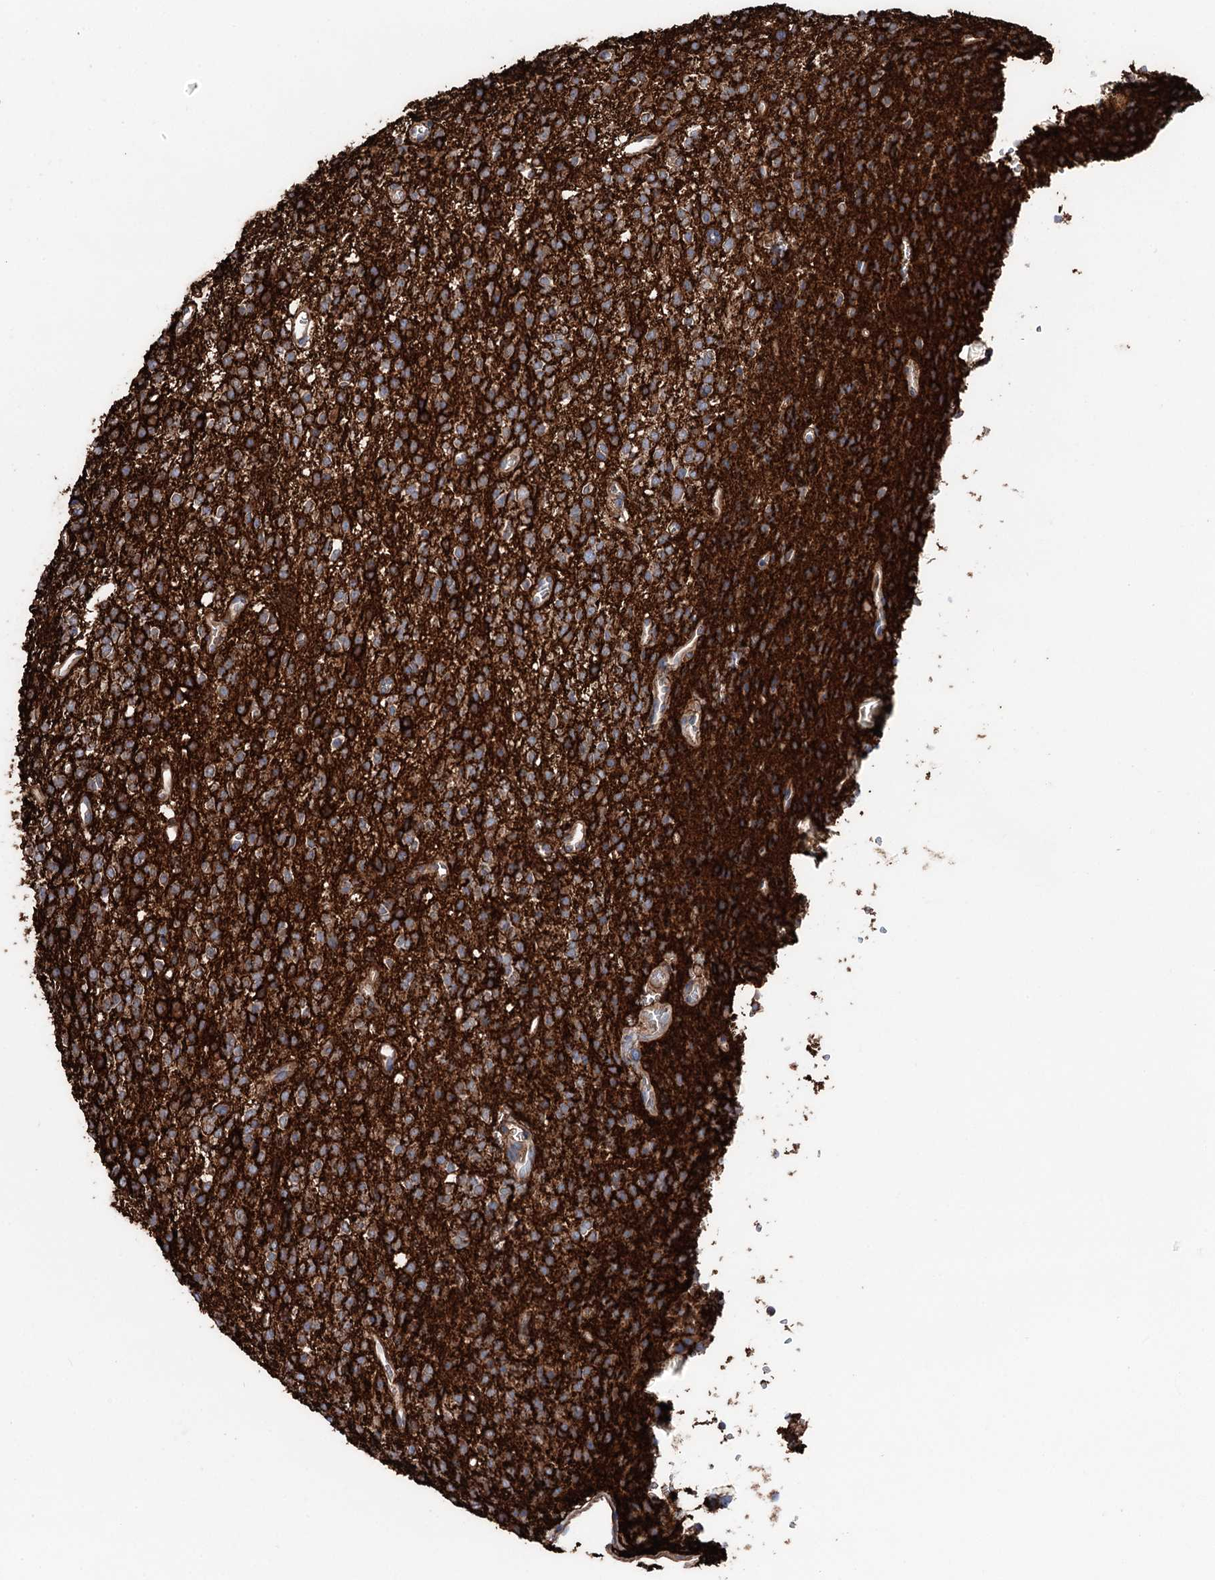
{"staining": {"intensity": "strong", "quantity": ">75%", "location": "cytoplasmic/membranous"}, "tissue": "glioma", "cell_type": "Tumor cells", "image_type": "cancer", "snomed": [{"axis": "morphology", "description": "Glioma, malignant, High grade"}, {"axis": "topography", "description": "Brain"}], "caption": "The histopathology image reveals a brown stain indicating the presence of a protein in the cytoplasmic/membranous of tumor cells in high-grade glioma (malignant).", "gene": "ERP29", "patient": {"sex": "male", "age": 34}}